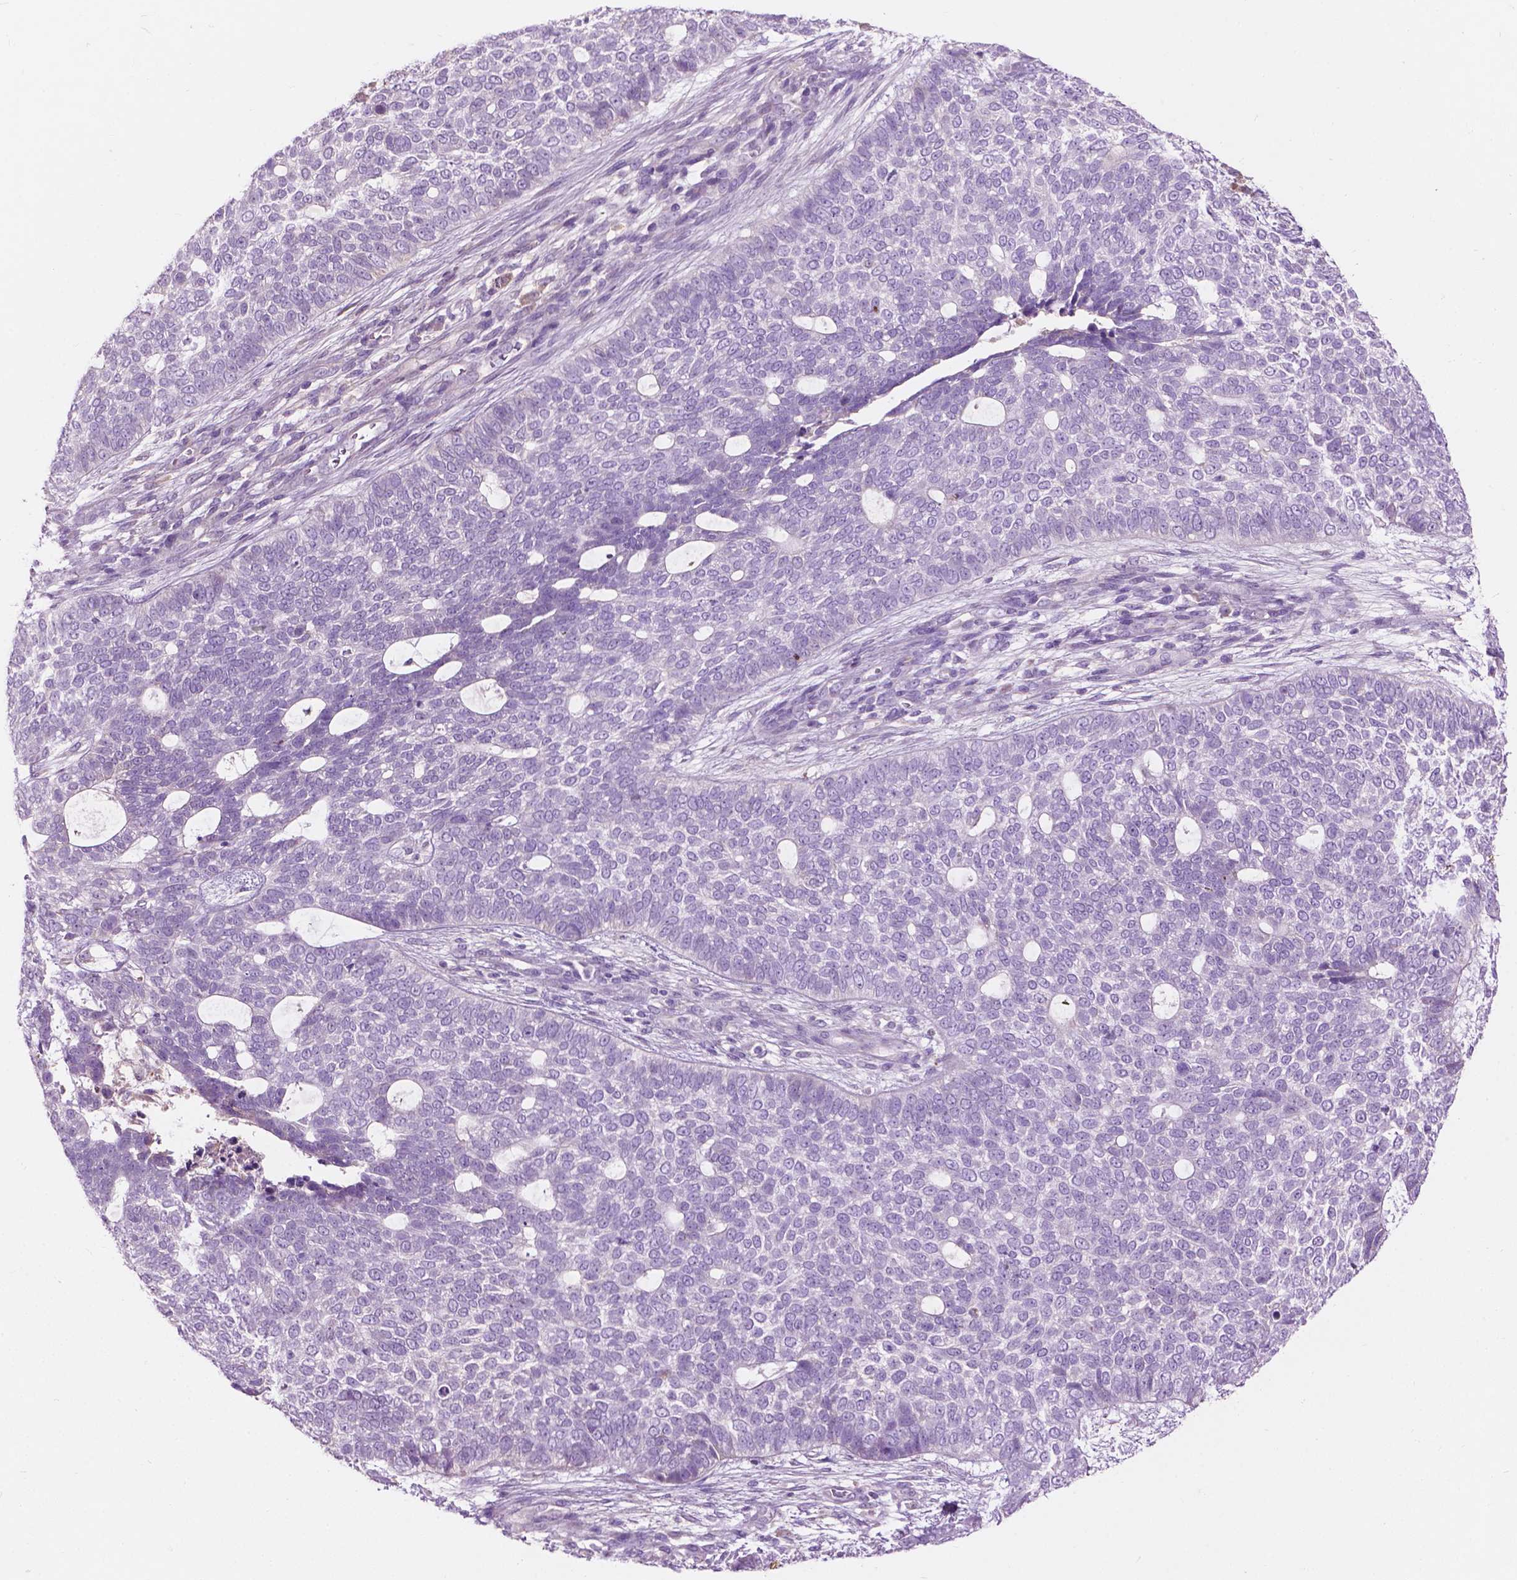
{"staining": {"intensity": "negative", "quantity": "none", "location": "none"}, "tissue": "skin cancer", "cell_type": "Tumor cells", "image_type": "cancer", "snomed": [{"axis": "morphology", "description": "Basal cell carcinoma"}, {"axis": "topography", "description": "Skin"}], "caption": "High power microscopy histopathology image of an IHC photomicrograph of skin cancer (basal cell carcinoma), revealing no significant positivity in tumor cells.", "gene": "NOXO1", "patient": {"sex": "female", "age": 69}}